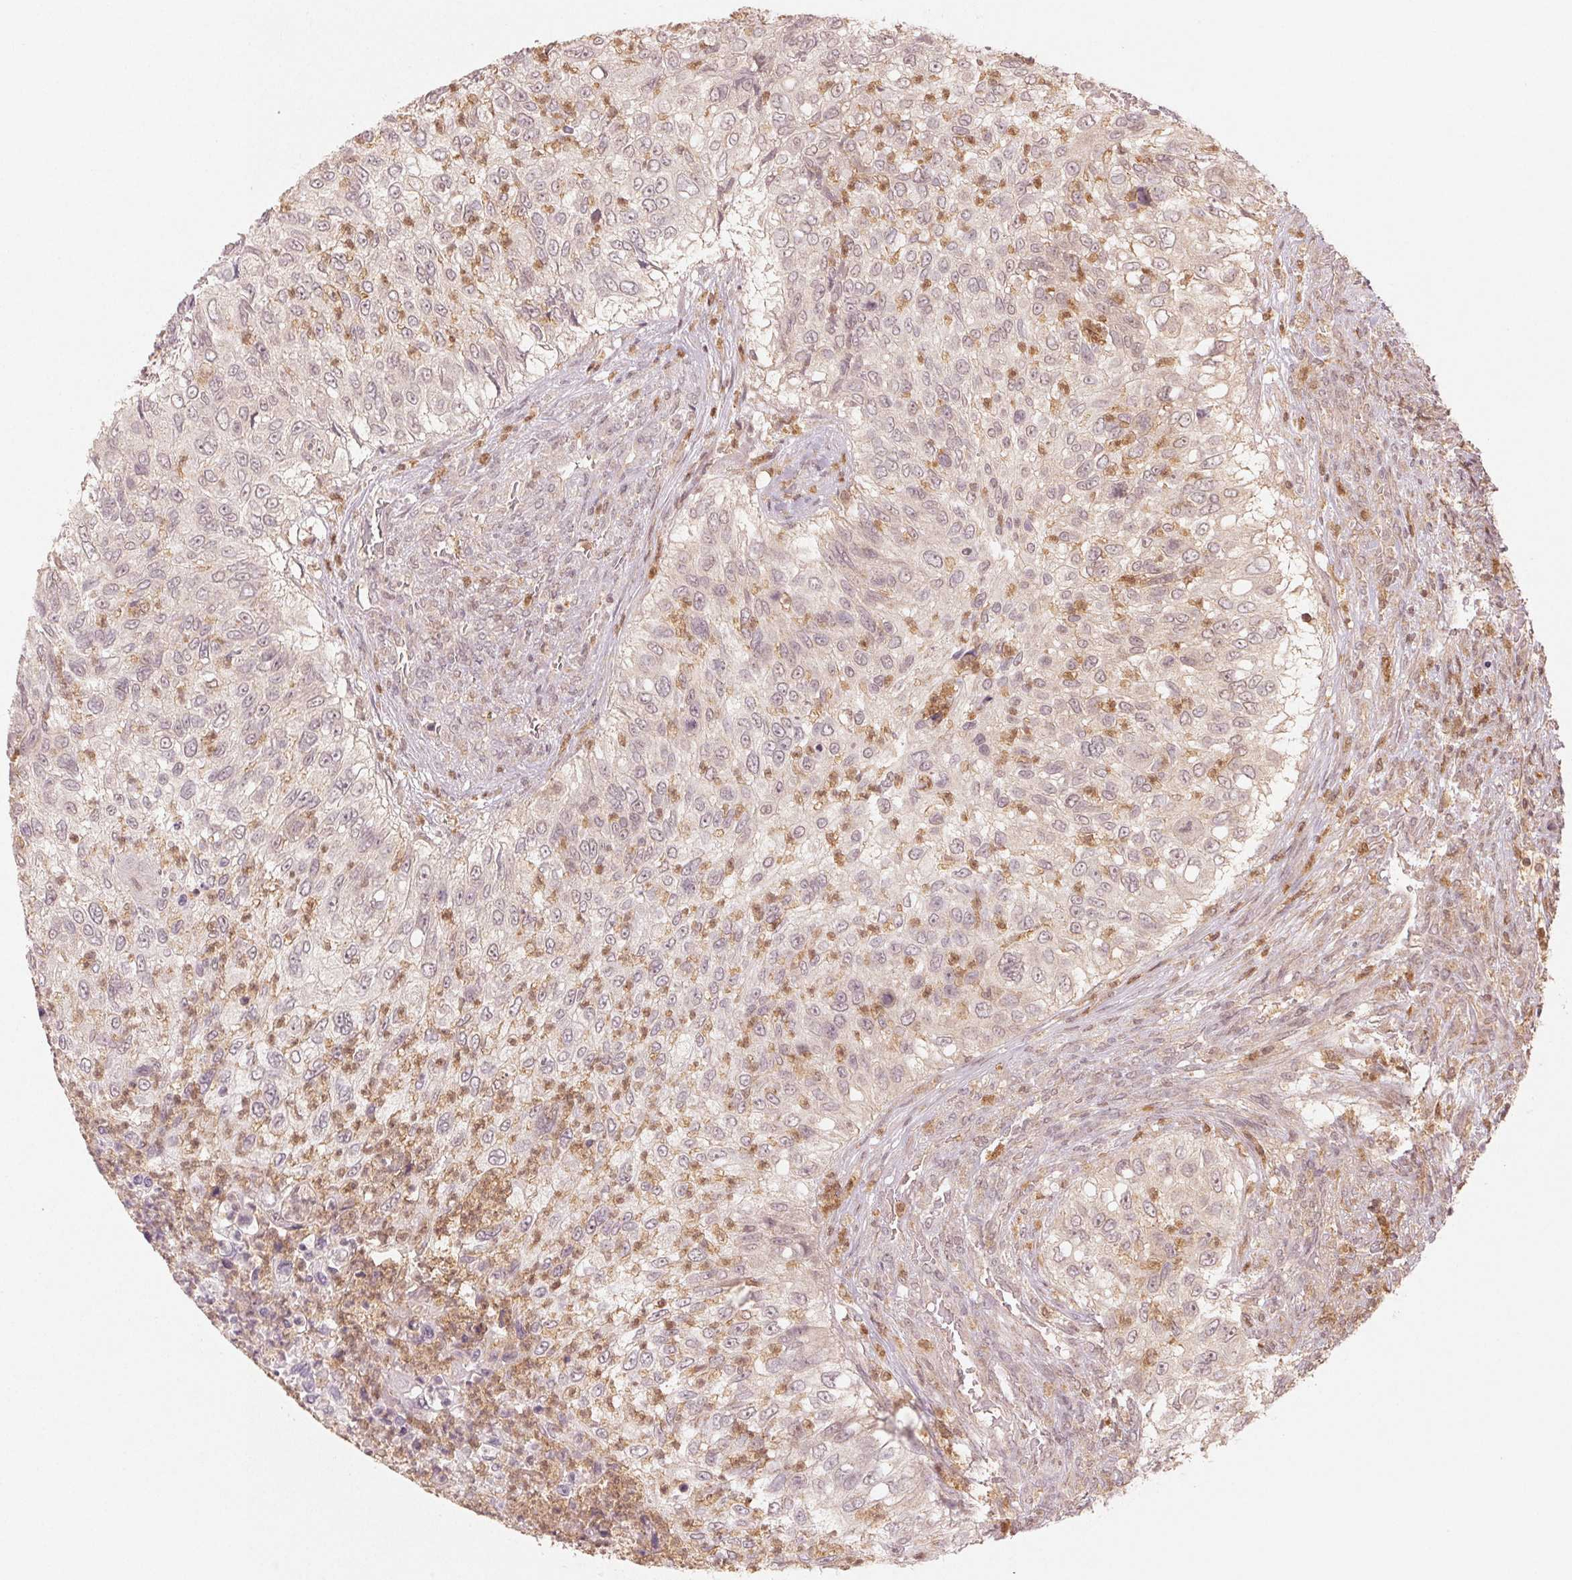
{"staining": {"intensity": "negative", "quantity": "none", "location": "none"}, "tissue": "urothelial cancer", "cell_type": "Tumor cells", "image_type": "cancer", "snomed": [{"axis": "morphology", "description": "Urothelial carcinoma, High grade"}, {"axis": "topography", "description": "Urinary bladder"}], "caption": "DAB (3,3'-diaminobenzidine) immunohistochemical staining of human high-grade urothelial carcinoma demonstrates no significant positivity in tumor cells.", "gene": "MAPK14", "patient": {"sex": "female", "age": 60}}